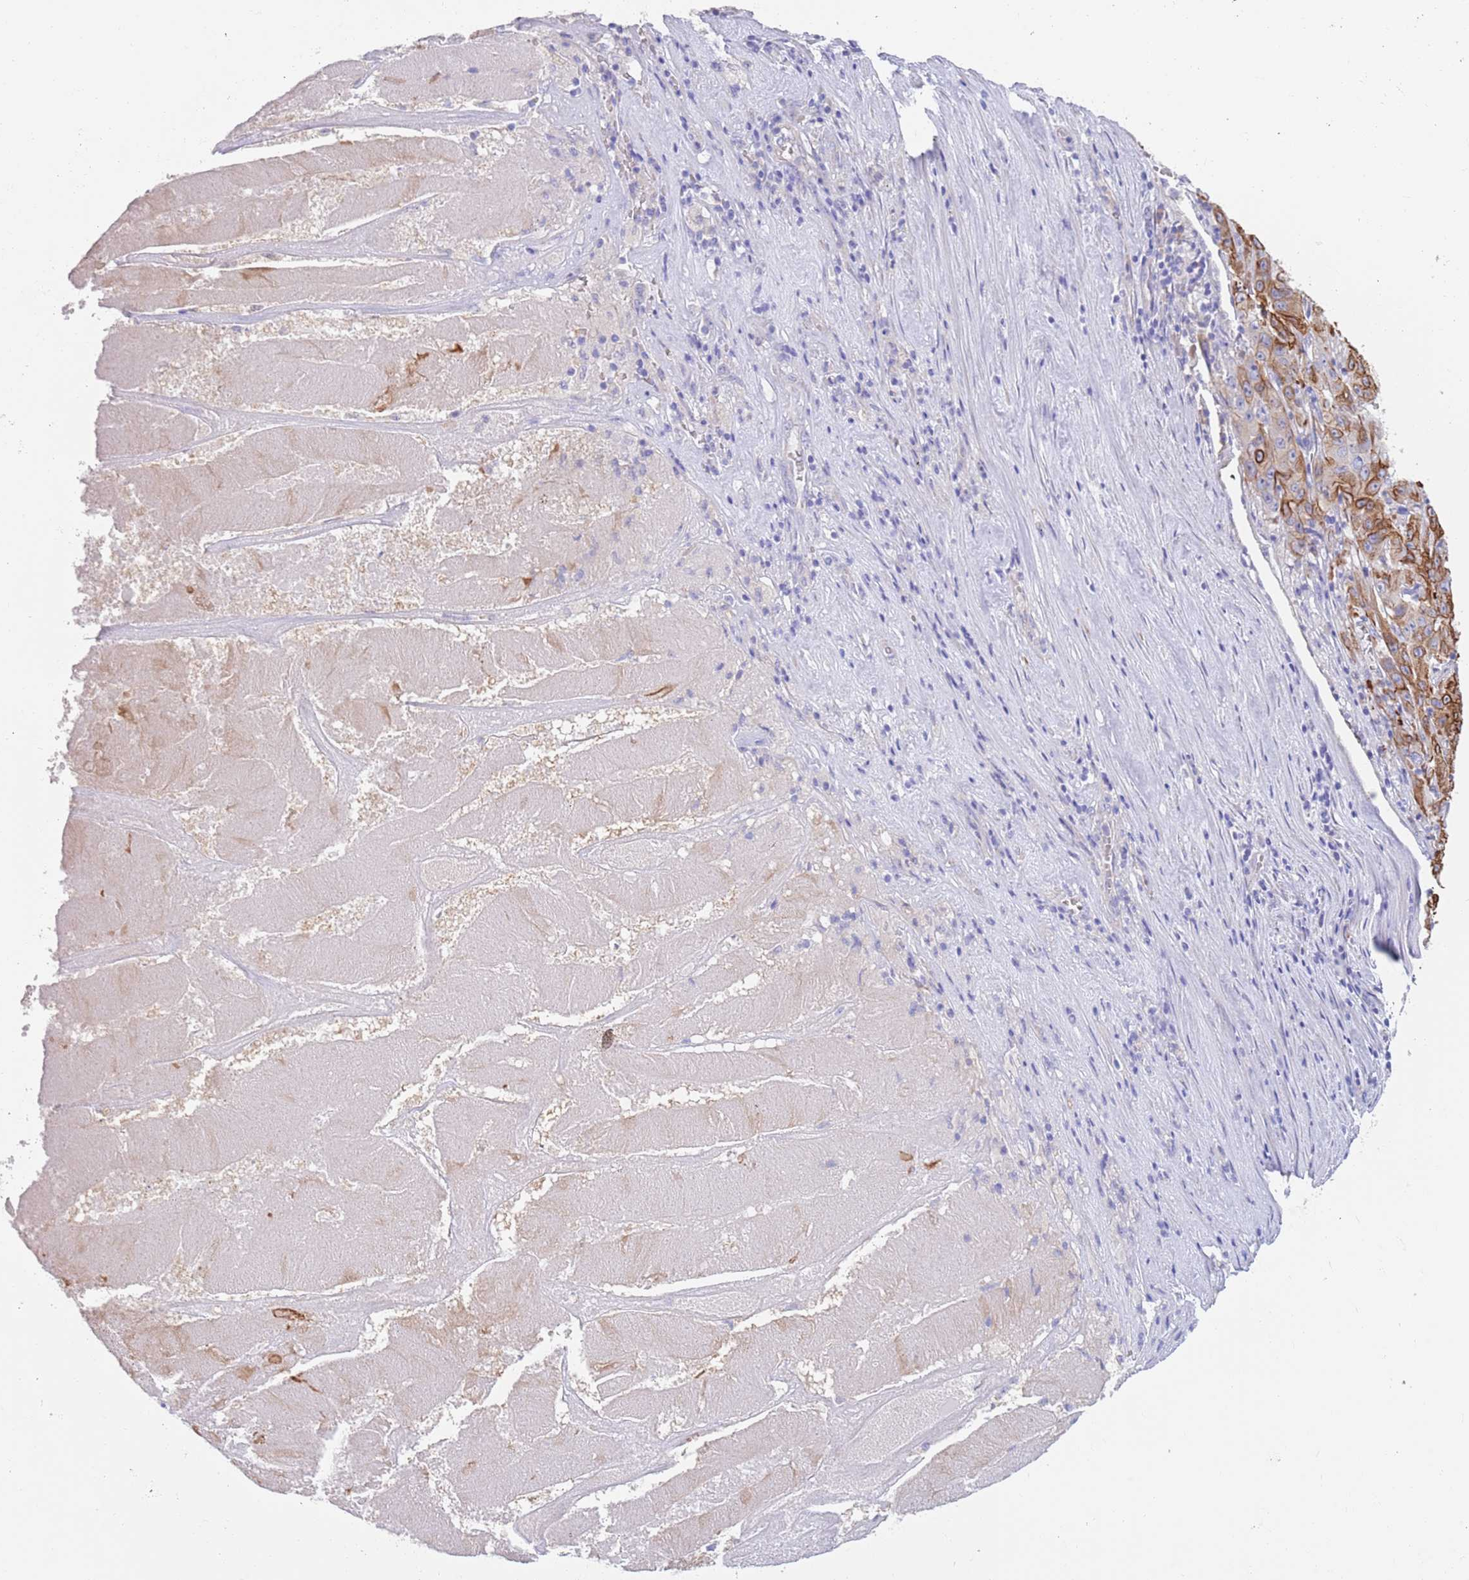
{"staining": {"intensity": "moderate", "quantity": "25%-75%", "location": "cytoplasmic/membranous"}, "tissue": "pancreatic cancer", "cell_type": "Tumor cells", "image_type": "cancer", "snomed": [{"axis": "morphology", "description": "Adenocarcinoma, NOS"}, {"axis": "topography", "description": "Pancreas"}], "caption": "Adenocarcinoma (pancreatic) tissue displays moderate cytoplasmic/membranous positivity in about 25%-75% of tumor cells", "gene": "CCDC149", "patient": {"sex": "male", "age": 63}}